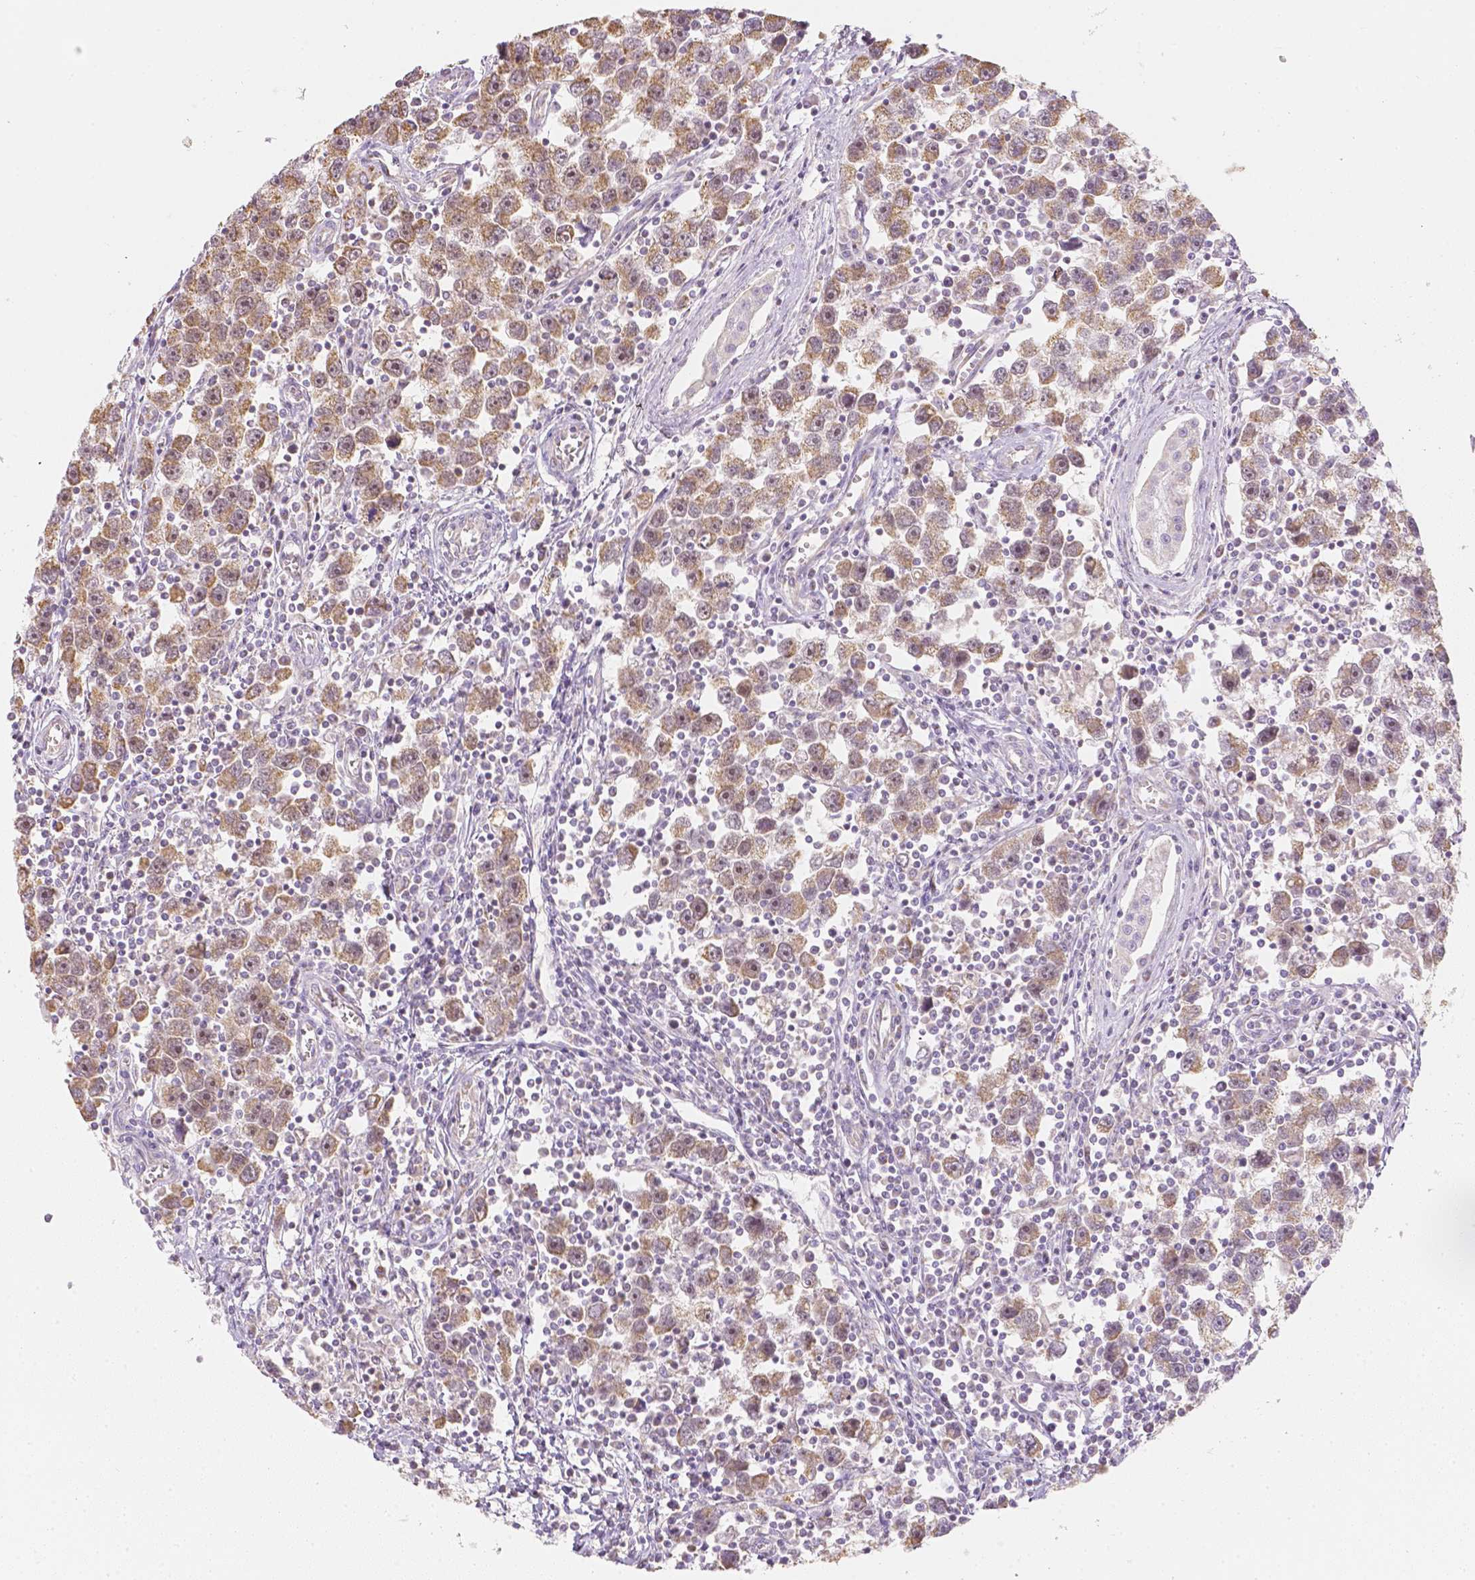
{"staining": {"intensity": "moderate", "quantity": ">75%", "location": "cytoplasmic/membranous"}, "tissue": "testis cancer", "cell_type": "Tumor cells", "image_type": "cancer", "snomed": [{"axis": "morphology", "description": "Seminoma, NOS"}, {"axis": "topography", "description": "Testis"}], "caption": "Human seminoma (testis) stained with a brown dye shows moderate cytoplasmic/membranous positive expression in approximately >75% of tumor cells.", "gene": "NVL", "patient": {"sex": "male", "age": 30}}